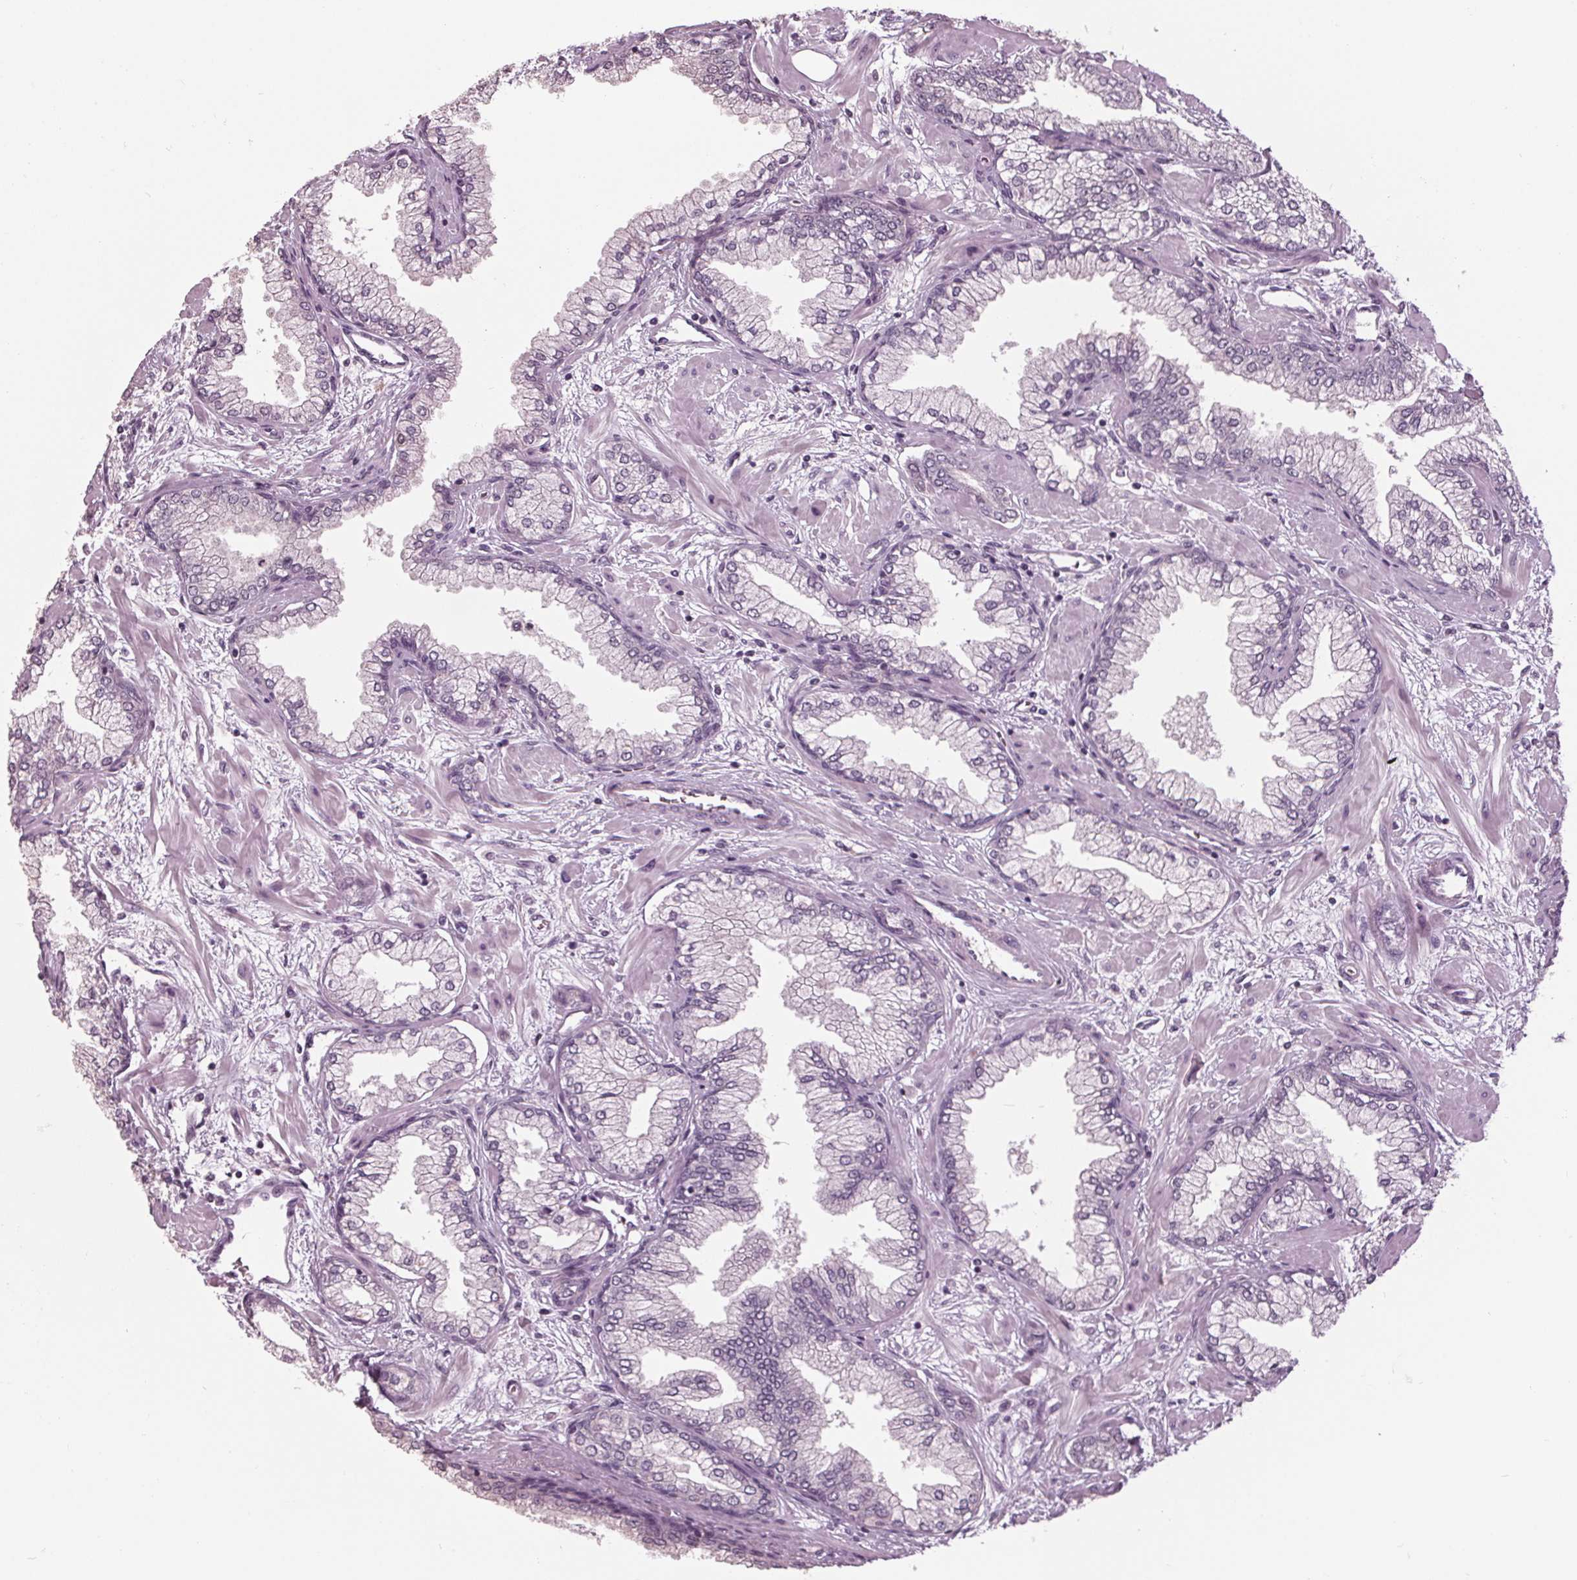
{"staining": {"intensity": "negative", "quantity": "none", "location": "none"}, "tissue": "prostate cancer", "cell_type": "Tumor cells", "image_type": "cancer", "snomed": [{"axis": "morphology", "description": "Adenocarcinoma, Low grade"}, {"axis": "topography", "description": "Prostate"}], "caption": "Immunohistochemistry (IHC) of human prostate cancer displays no staining in tumor cells.", "gene": "TNNC2", "patient": {"sex": "male", "age": 55}}